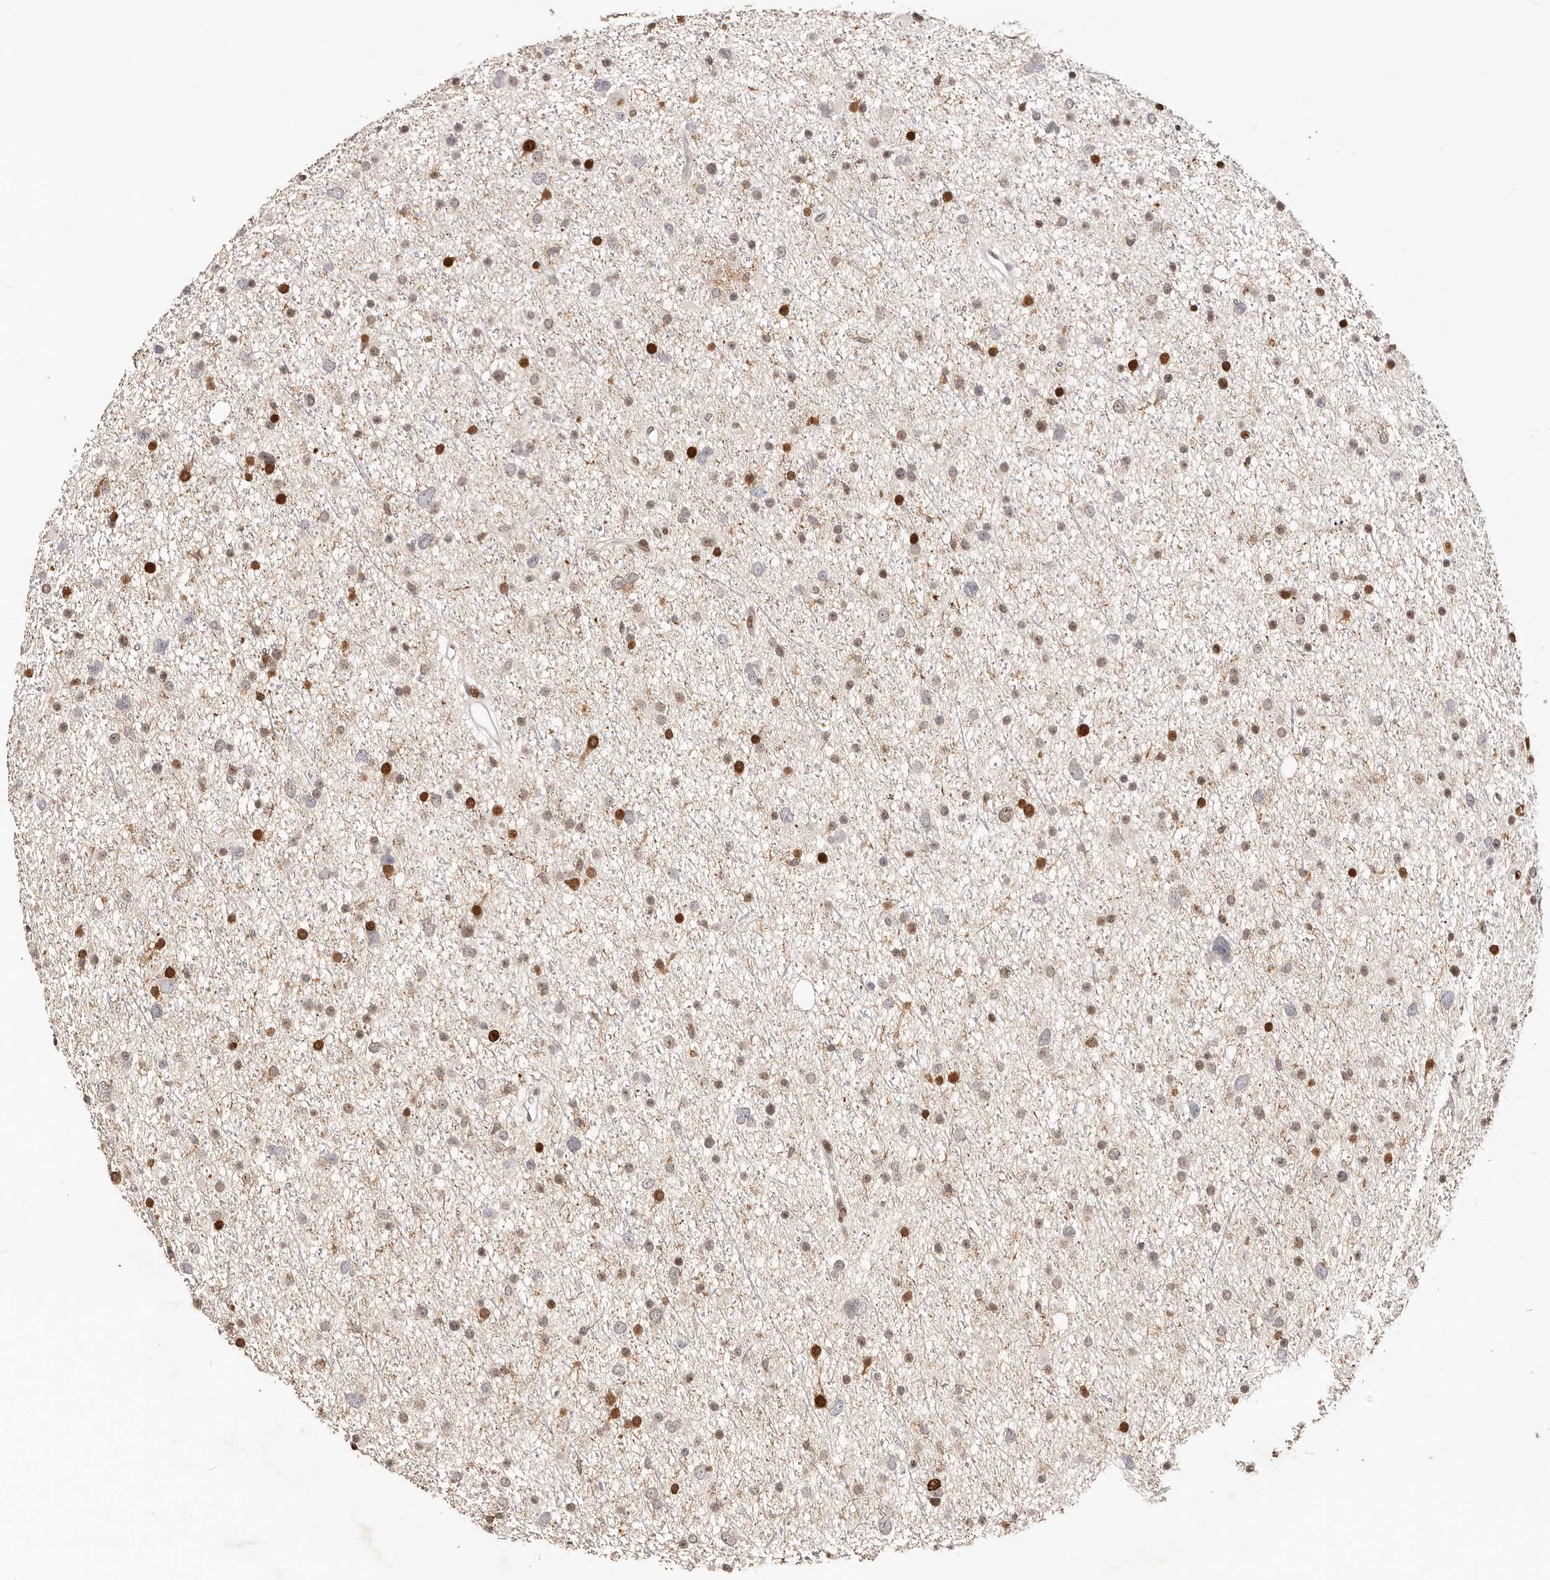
{"staining": {"intensity": "strong", "quantity": "25%-75%", "location": "cytoplasmic/membranous,nuclear"}, "tissue": "glioma", "cell_type": "Tumor cells", "image_type": "cancer", "snomed": [{"axis": "morphology", "description": "Glioma, malignant, Low grade"}, {"axis": "topography", "description": "Cerebral cortex"}], "caption": "Glioma was stained to show a protein in brown. There is high levels of strong cytoplasmic/membranous and nuclear positivity in about 25%-75% of tumor cells.", "gene": "IQGAP3", "patient": {"sex": "female", "age": 39}}